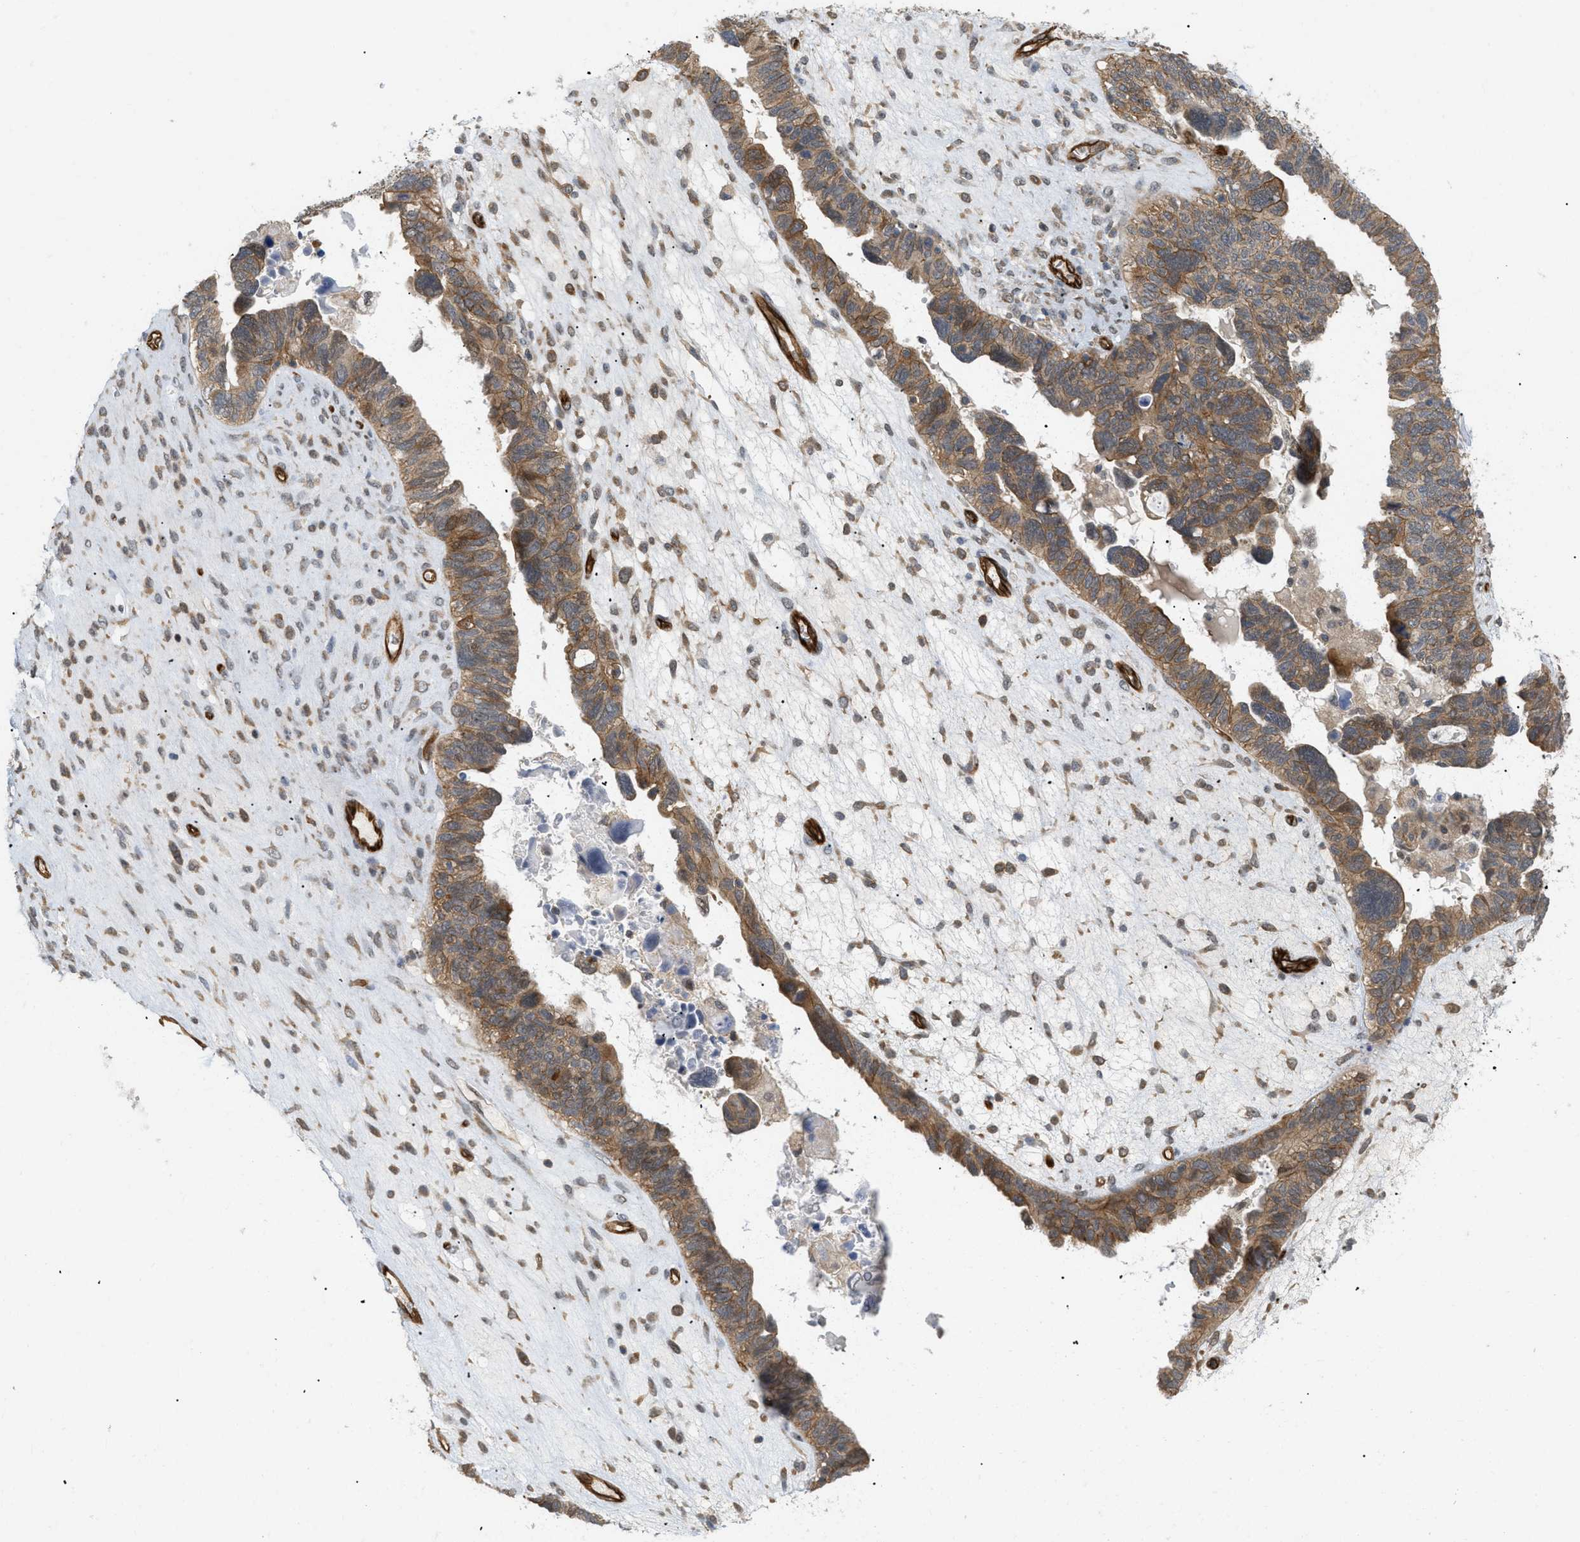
{"staining": {"intensity": "moderate", "quantity": ">75%", "location": "cytoplasmic/membranous"}, "tissue": "ovarian cancer", "cell_type": "Tumor cells", "image_type": "cancer", "snomed": [{"axis": "morphology", "description": "Cystadenocarcinoma, serous, NOS"}, {"axis": "topography", "description": "Ovary"}], "caption": "The immunohistochemical stain highlights moderate cytoplasmic/membranous staining in tumor cells of ovarian cancer (serous cystadenocarcinoma) tissue.", "gene": "PALMD", "patient": {"sex": "female", "age": 79}}